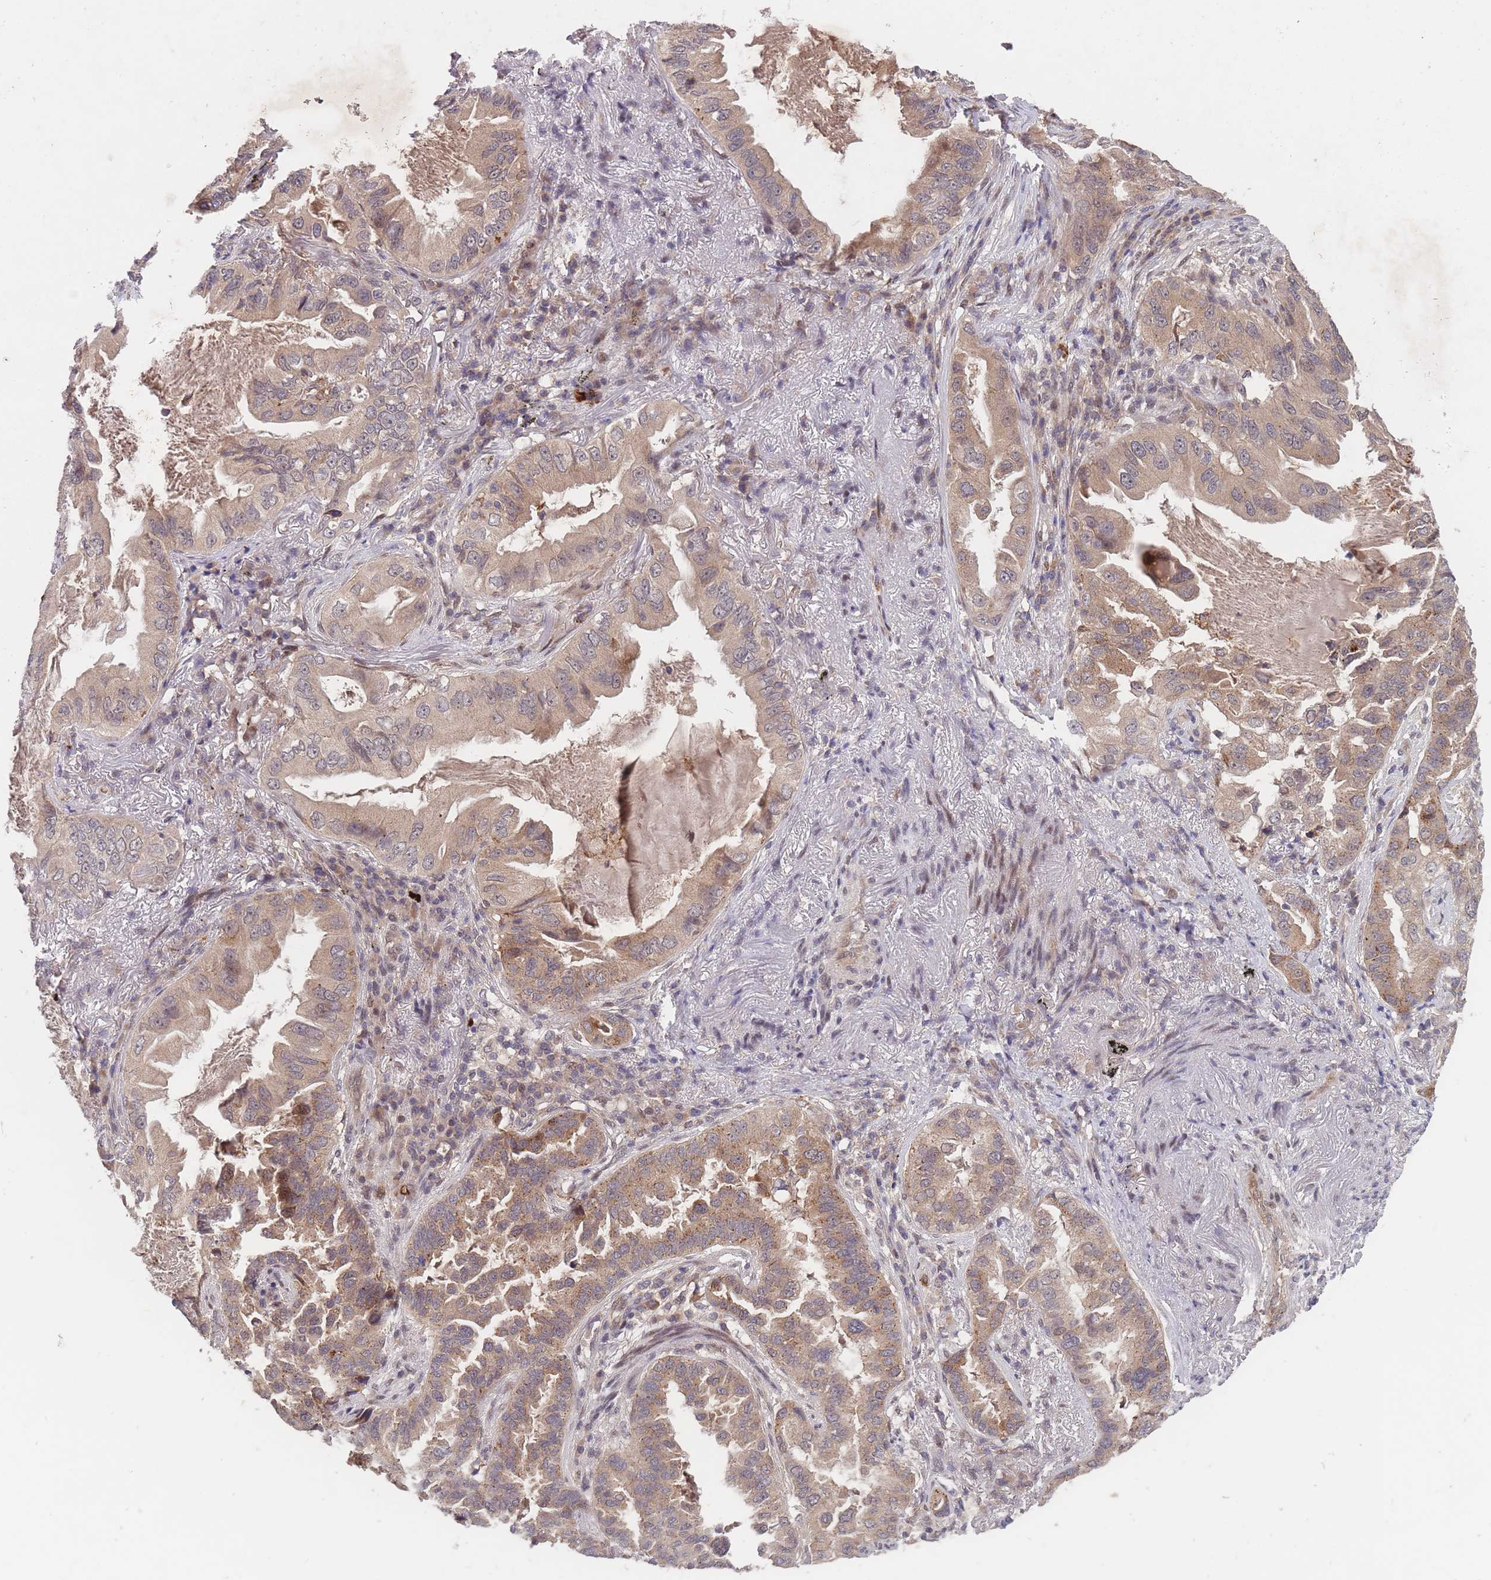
{"staining": {"intensity": "weak", "quantity": ">75%", "location": "cytoplasmic/membranous"}, "tissue": "lung cancer", "cell_type": "Tumor cells", "image_type": "cancer", "snomed": [{"axis": "morphology", "description": "Adenocarcinoma, NOS"}, {"axis": "topography", "description": "Lung"}], "caption": "Lung cancer (adenocarcinoma) stained for a protein (brown) shows weak cytoplasmic/membranous positive positivity in approximately >75% of tumor cells.", "gene": "SECTM1", "patient": {"sex": "female", "age": 69}}